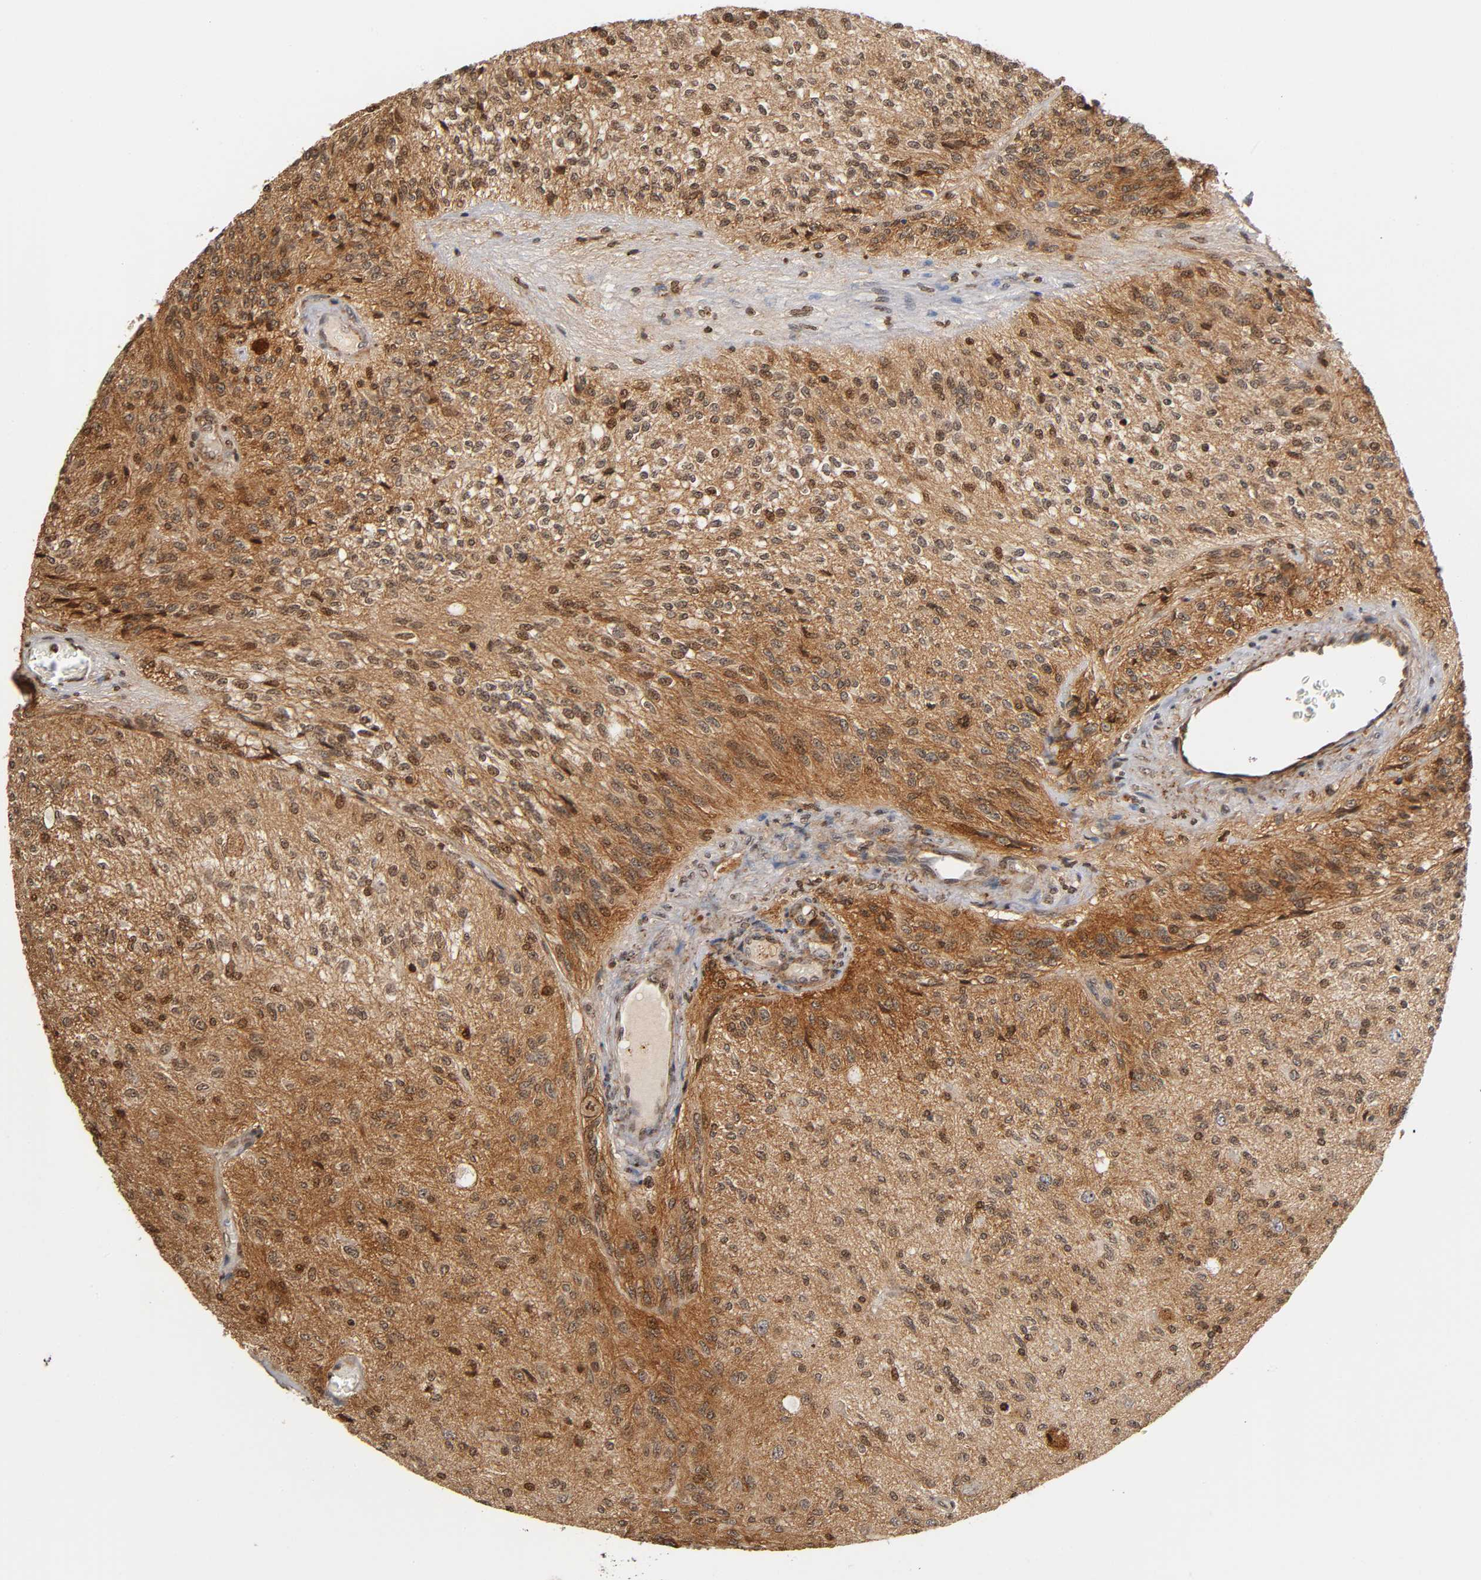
{"staining": {"intensity": "moderate", "quantity": "25%-75%", "location": "cytoplasmic/membranous,nuclear"}, "tissue": "glioma", "cell_type": "Tumor cells", "image_type": "cancer", "snomed": [{"axis": "morphology", "description": "Normal tissue, NOS"}, {"axis": "morphology", "description": "Glioma, malignant, High grade"}, {"axis": "topography", "description": "Cerebral cortex"}], "caption": "A photomicrograph of human glioma stained for a protein exhibits moderate cytoplasmic/membranous and nuclear brown staining in tumor cells.", "gene": "ITGAV", "patient": {"sex": "male", "age": 77}}